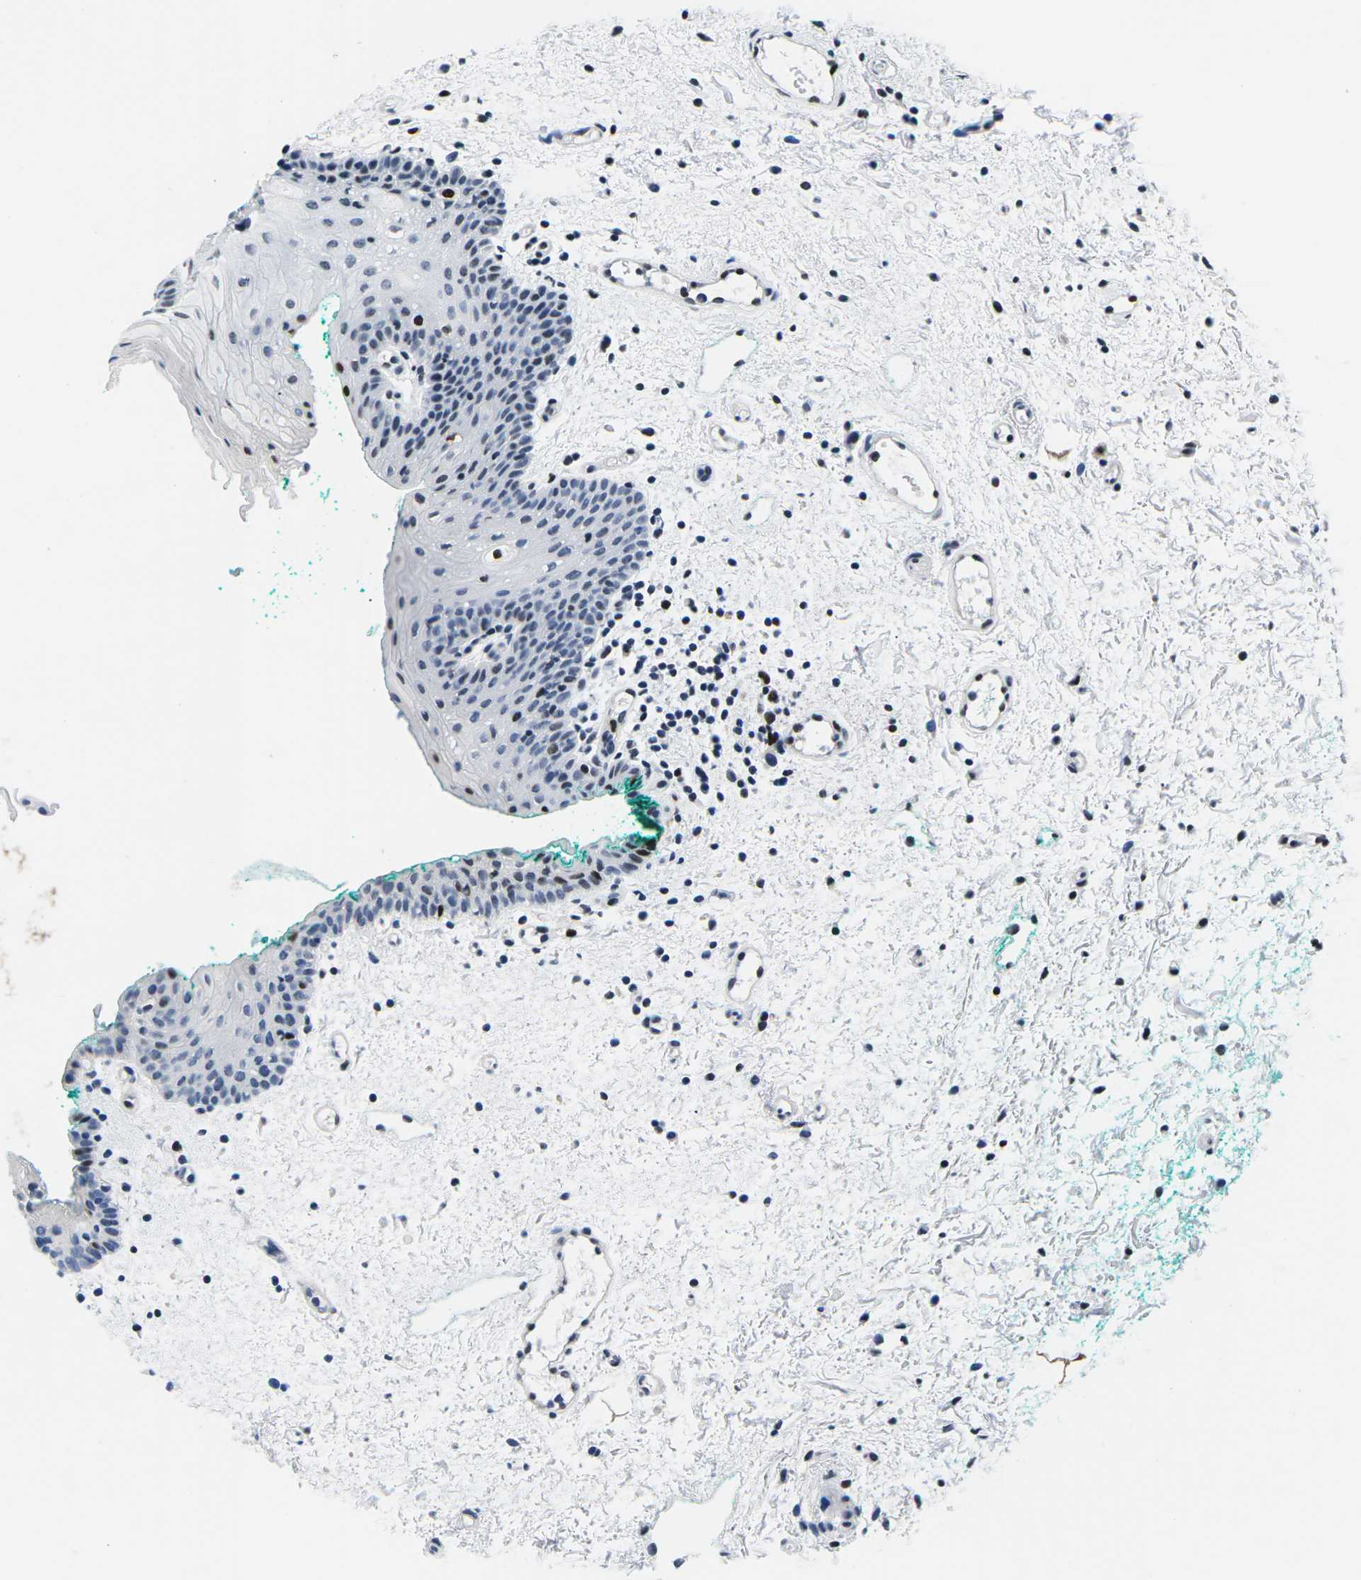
{"staining": {"intensity": "moderate", "quantity": "<25%", "location": "nuclear"}, "tissue": "oral mucosa", "cell_type": "Squamous epithelial cells", "image_type": "normal", "snomed": [{"axis": "morphology", "description": "Normal tissue, NOS"}, {"axis": "morphology", "description": "Squamous cell carcinoma, NOS"}, {"axis": "topography", "description": "Oral tissue"}, {"axis": "topography", "description": "Salivary gland"}, {"axis": "topography", "description": "Head-Neck"}], "caption": "Immunohistochemical staining of normal oral mucosa demonstrates <25% levels of moderate nuclear protein expression in about <25% of squamous epithelial cells.", "gene": "ATF1", "patient": {"sex": "female", "age": 62}}